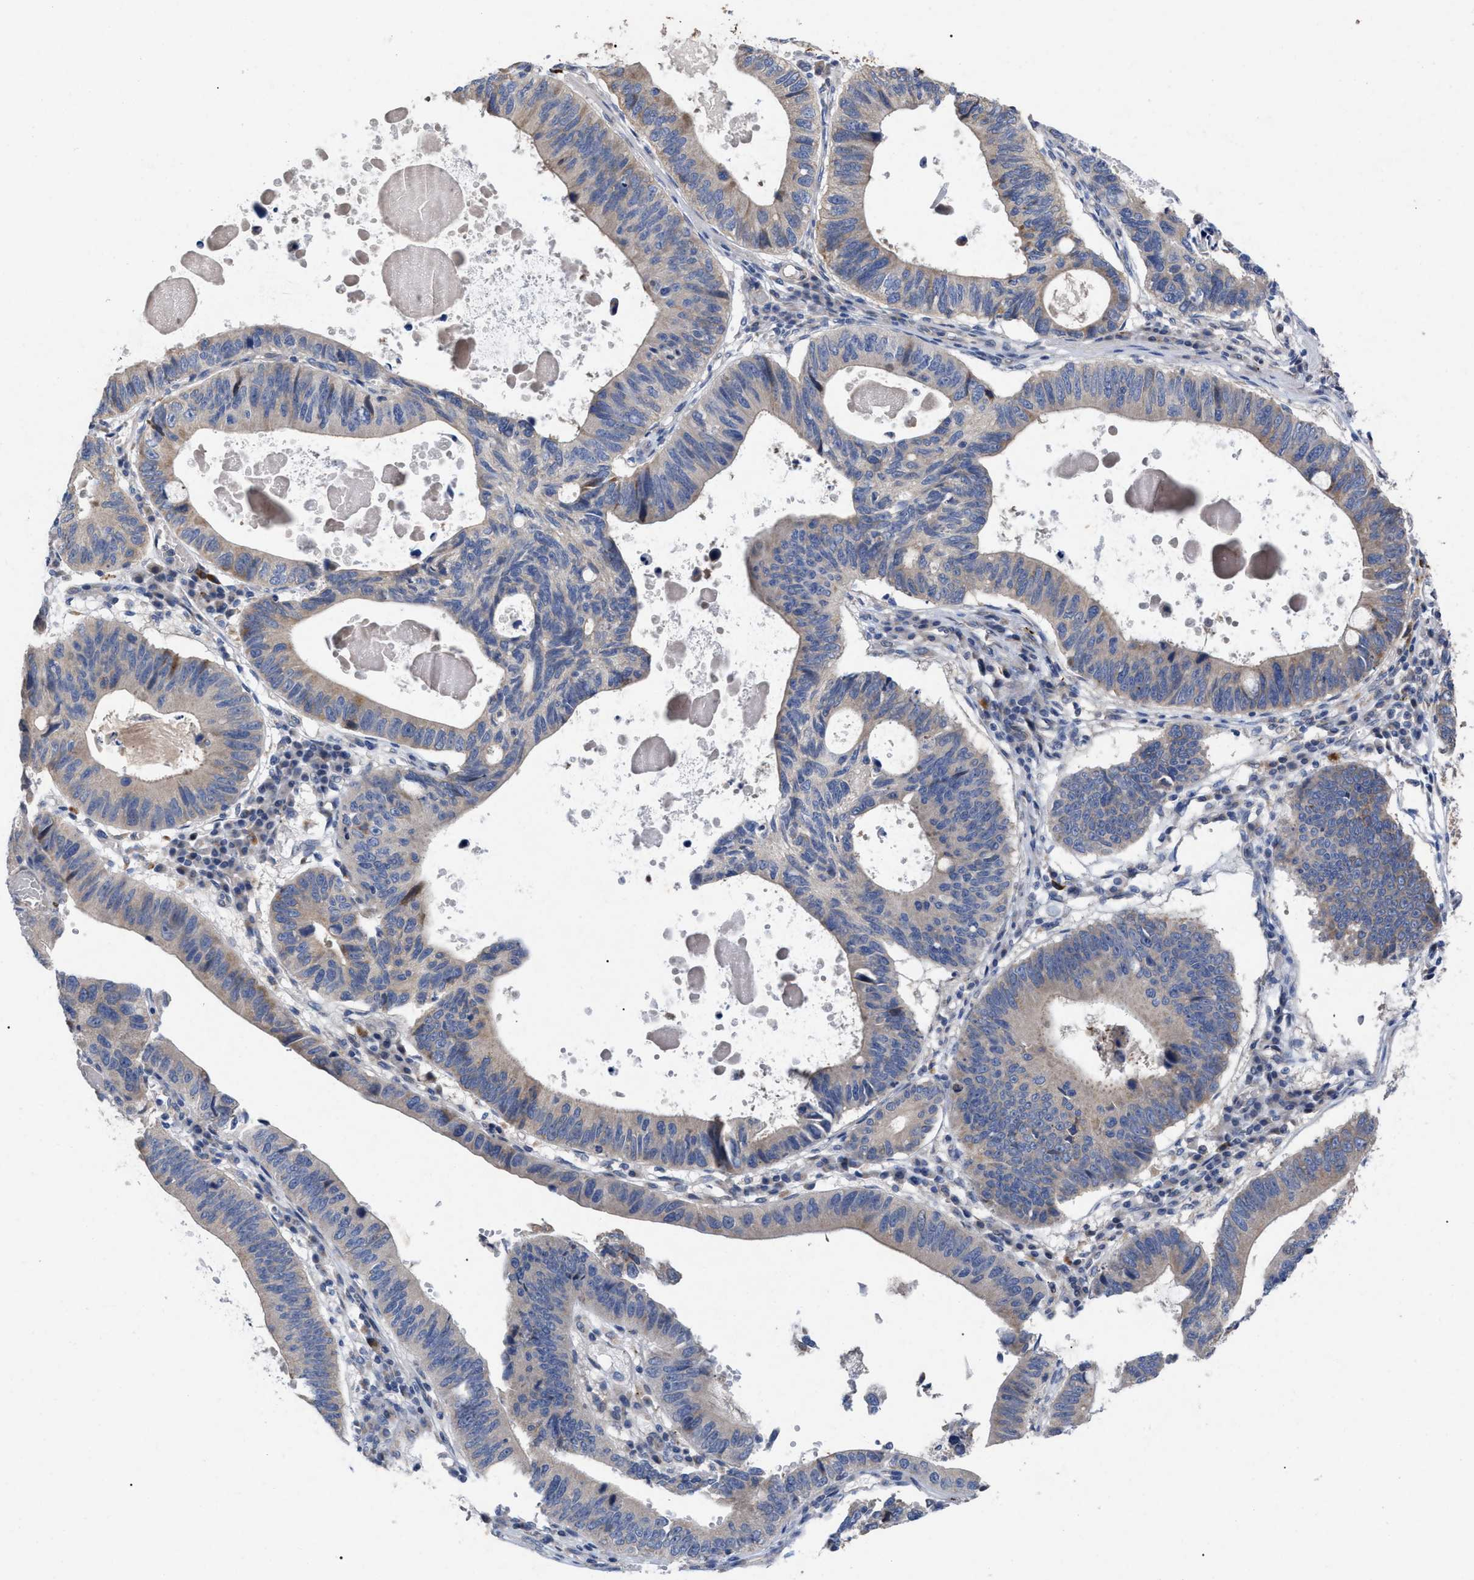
{"staining": {"intensity": "weak", "quantity": ">75%", "location": "cytoplasmic/membranous"}, "tissue": "stomach cancer", "cell_type": "Tumor cells", "image_type": "cancer", "snomed": [{"axis": "morphology", "description": "Adenocarcinoma, NOS"}, {"axis": "topography", "description": "Stomach"}], "caption": "This micrograph shows IHC staining of adenocarcinoma (stomach), with low weak cytoplasmic/membranous expression in about >75% of tumor cells.", "gene": "VIP", "patient": {"sex": "male", "age": 59}}